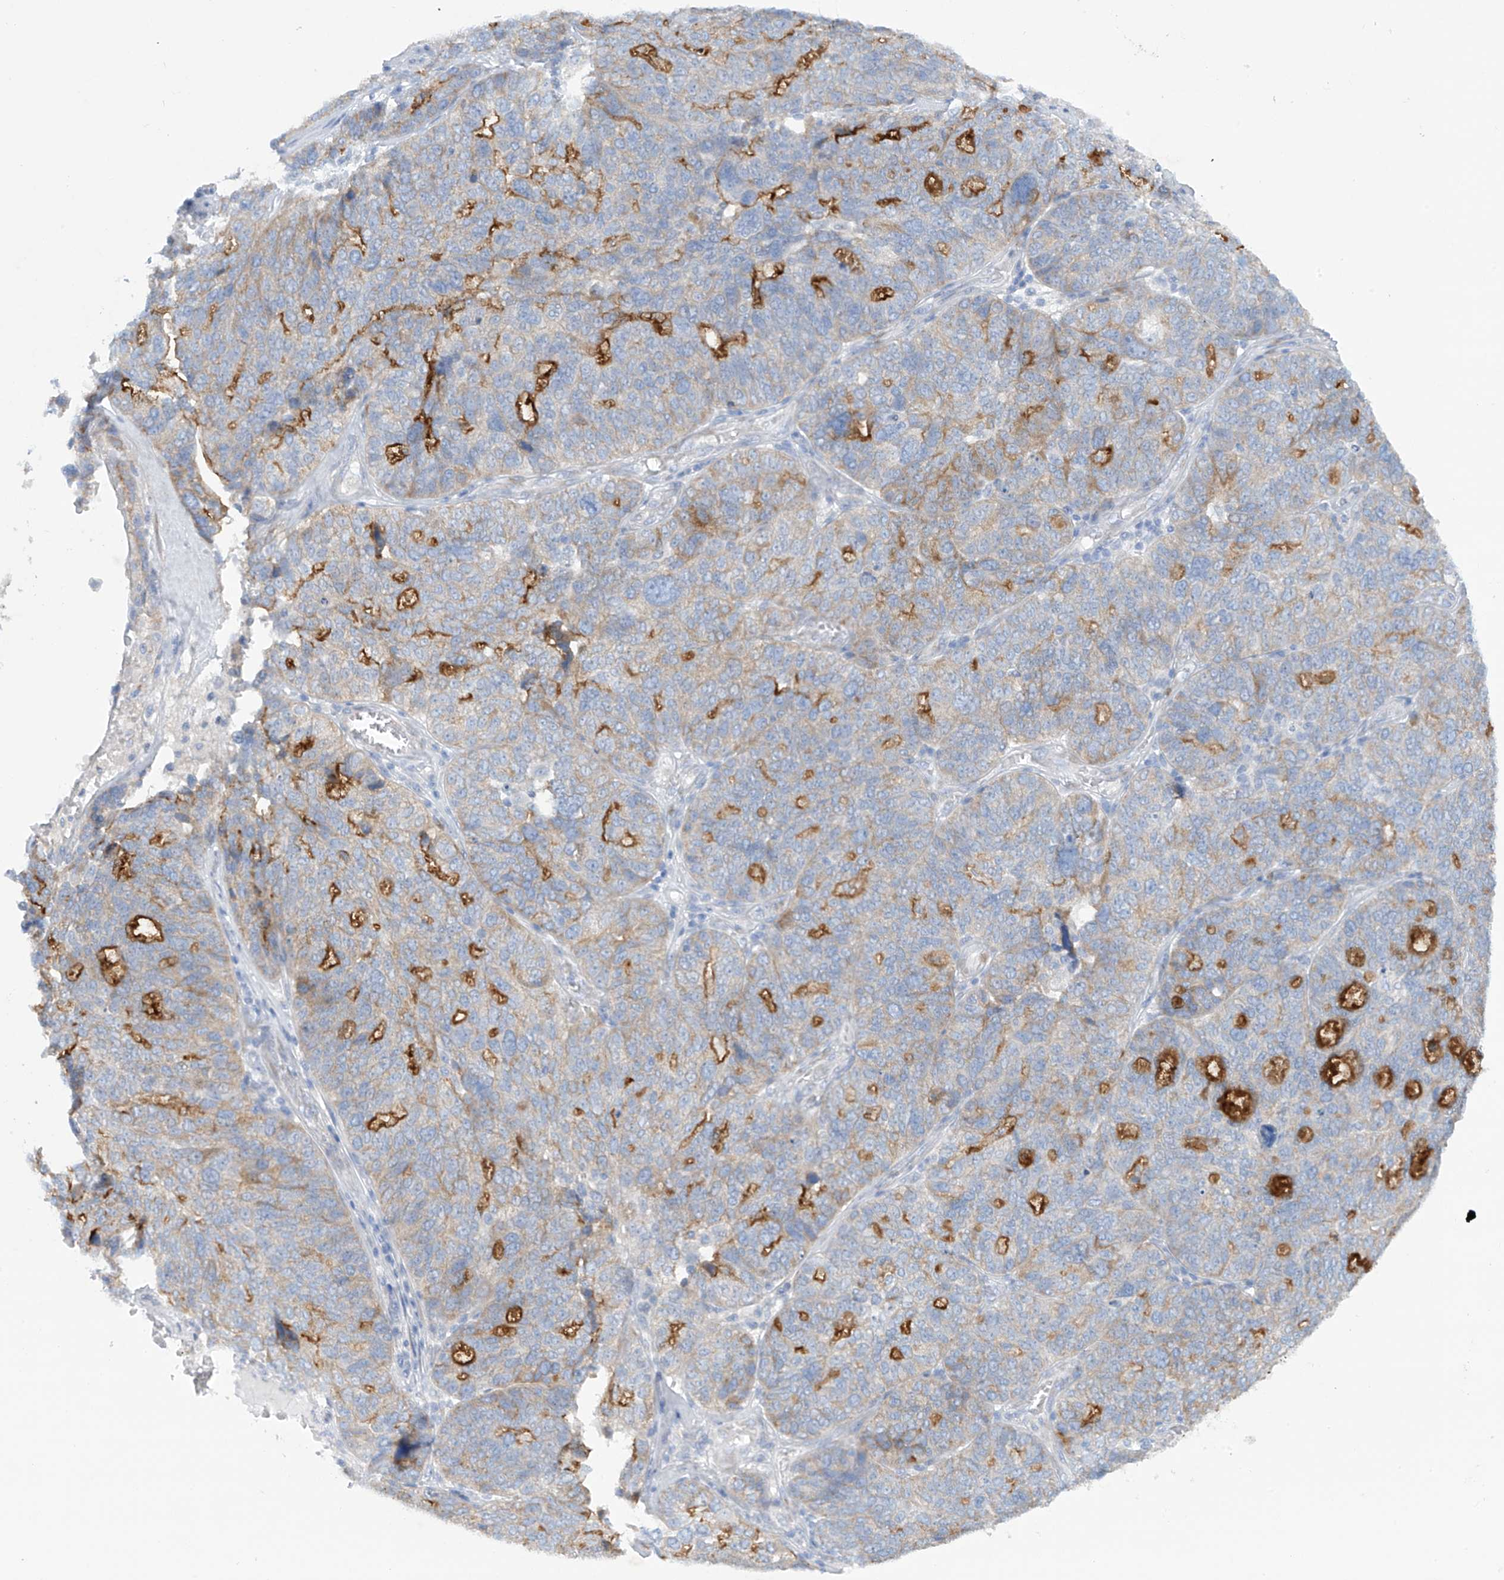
{"staining": {"intensity": "strong", "quantity": "<25%", "location": "cytoplasmic/membranous"}, "tissue": "ovarian cancer", "cell_type": "Tumor cells", "image_type": "cancer", "snomed": [{"axis": "morphology", "description": "Cystadenocarcinoma, serous, NOS"}, {"axis": "topography", "description": "Ovary"}], "caption": "Immunohistochemical staining of serous cystadenocarcinoma (ovarian) exhibits medium levels of strong cytoplasmic/membranous positivity in about <25% of tumor cells.", "gene": "TRMT2B", "patient": {"sex": "female", "age": 59}}